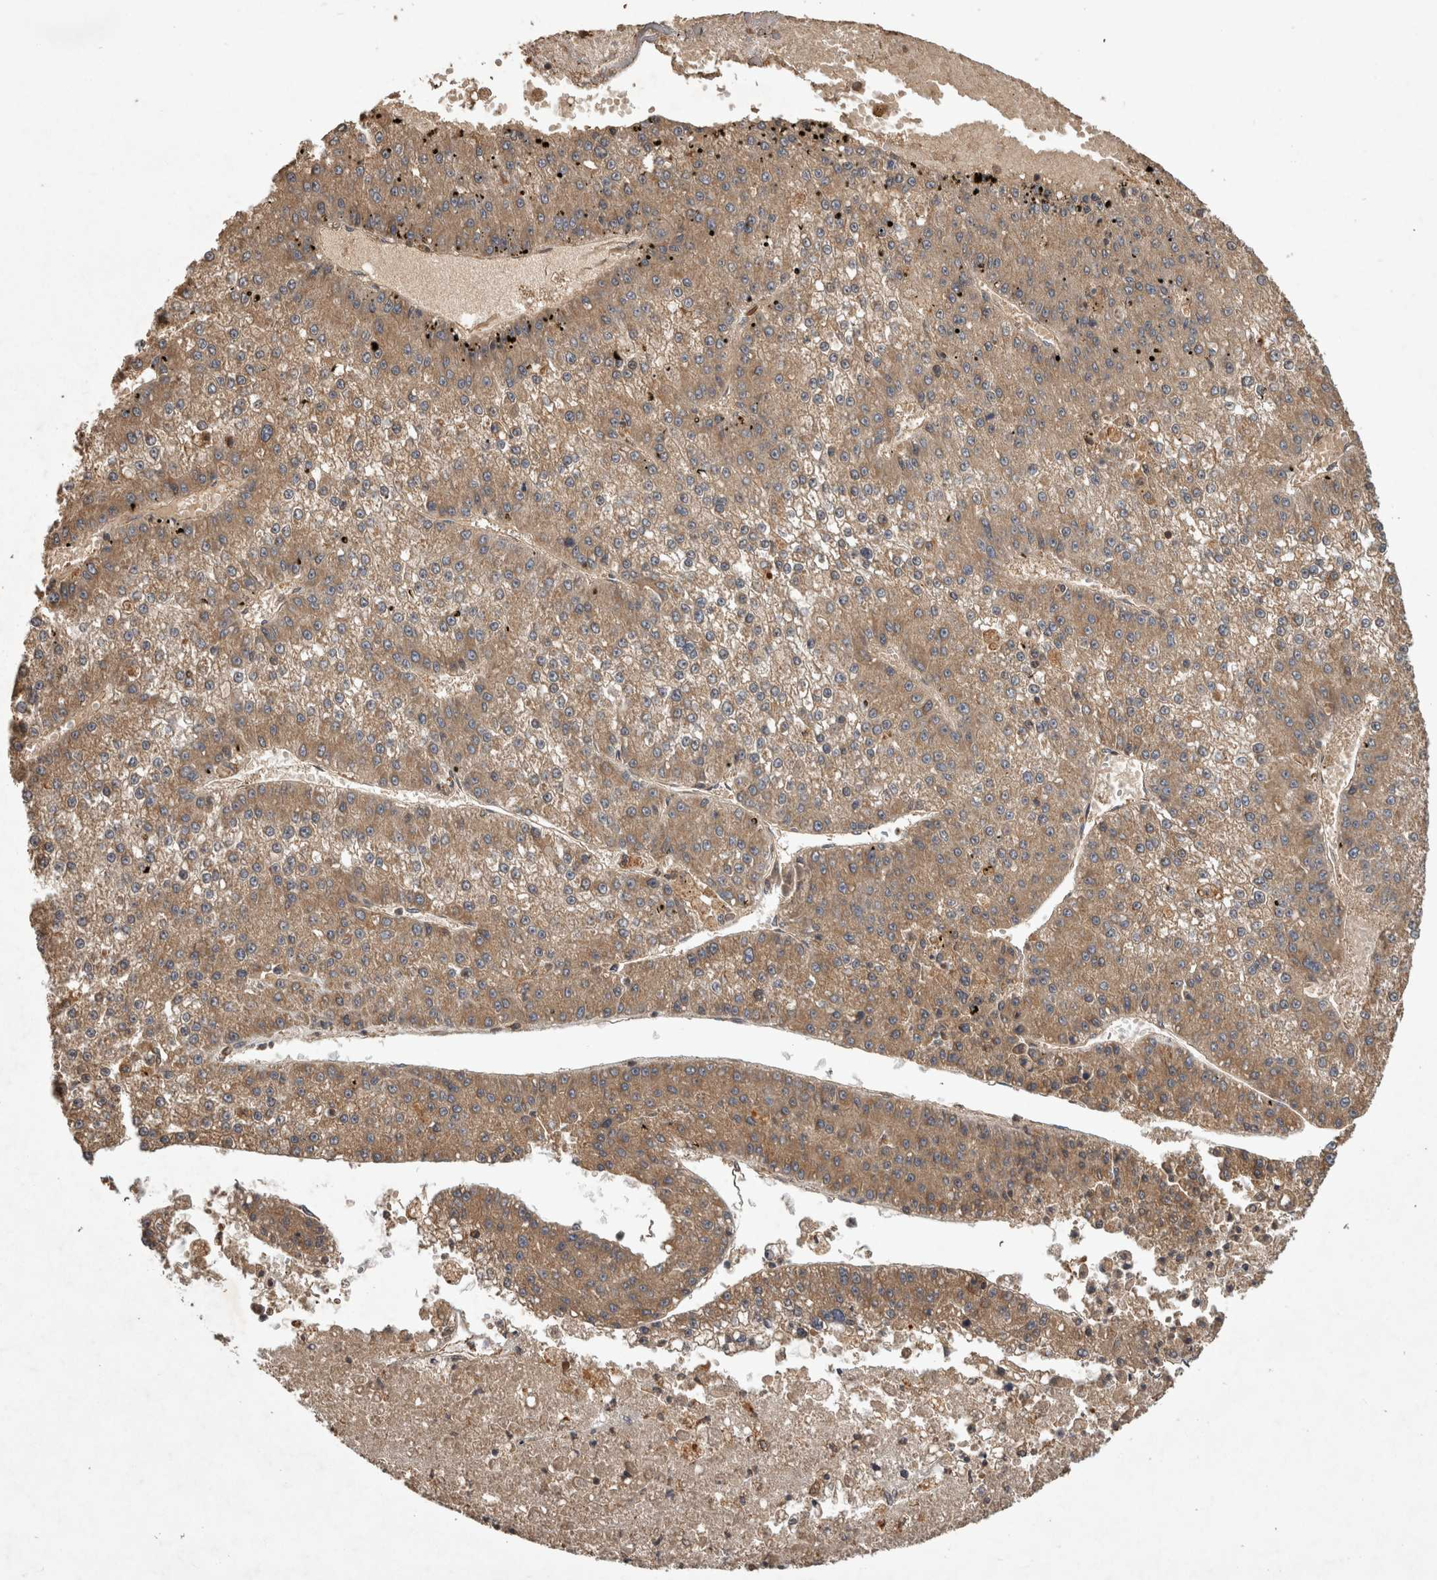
{"staining": {"intensity": "moderate", "quantity": ">75%", "location": "cytoplasmic/membranous"}, "tissue": "liver cancer", "cell_type": "Tumor cells", "image_type": "cancer", "snomed": [{"axis": "morphology", "description": "Carcinoma, Hepatocellular, NOS"}, {"axis": "topography", "description": "Liver"}], "caption": "IHC histopathology image of neoplastic tissue: human hepatocellular carcinoma (liver) stained using immunohistochemistry (IHC) reveals medium levels of moderate protein expression localized specifically in the cytoplasmic/membranous of tumor cells, appearing as a cytoplasmic/membranous brown color.", "gene": "TRMT61B", "patient": {"sex": "female", "age": 73}}